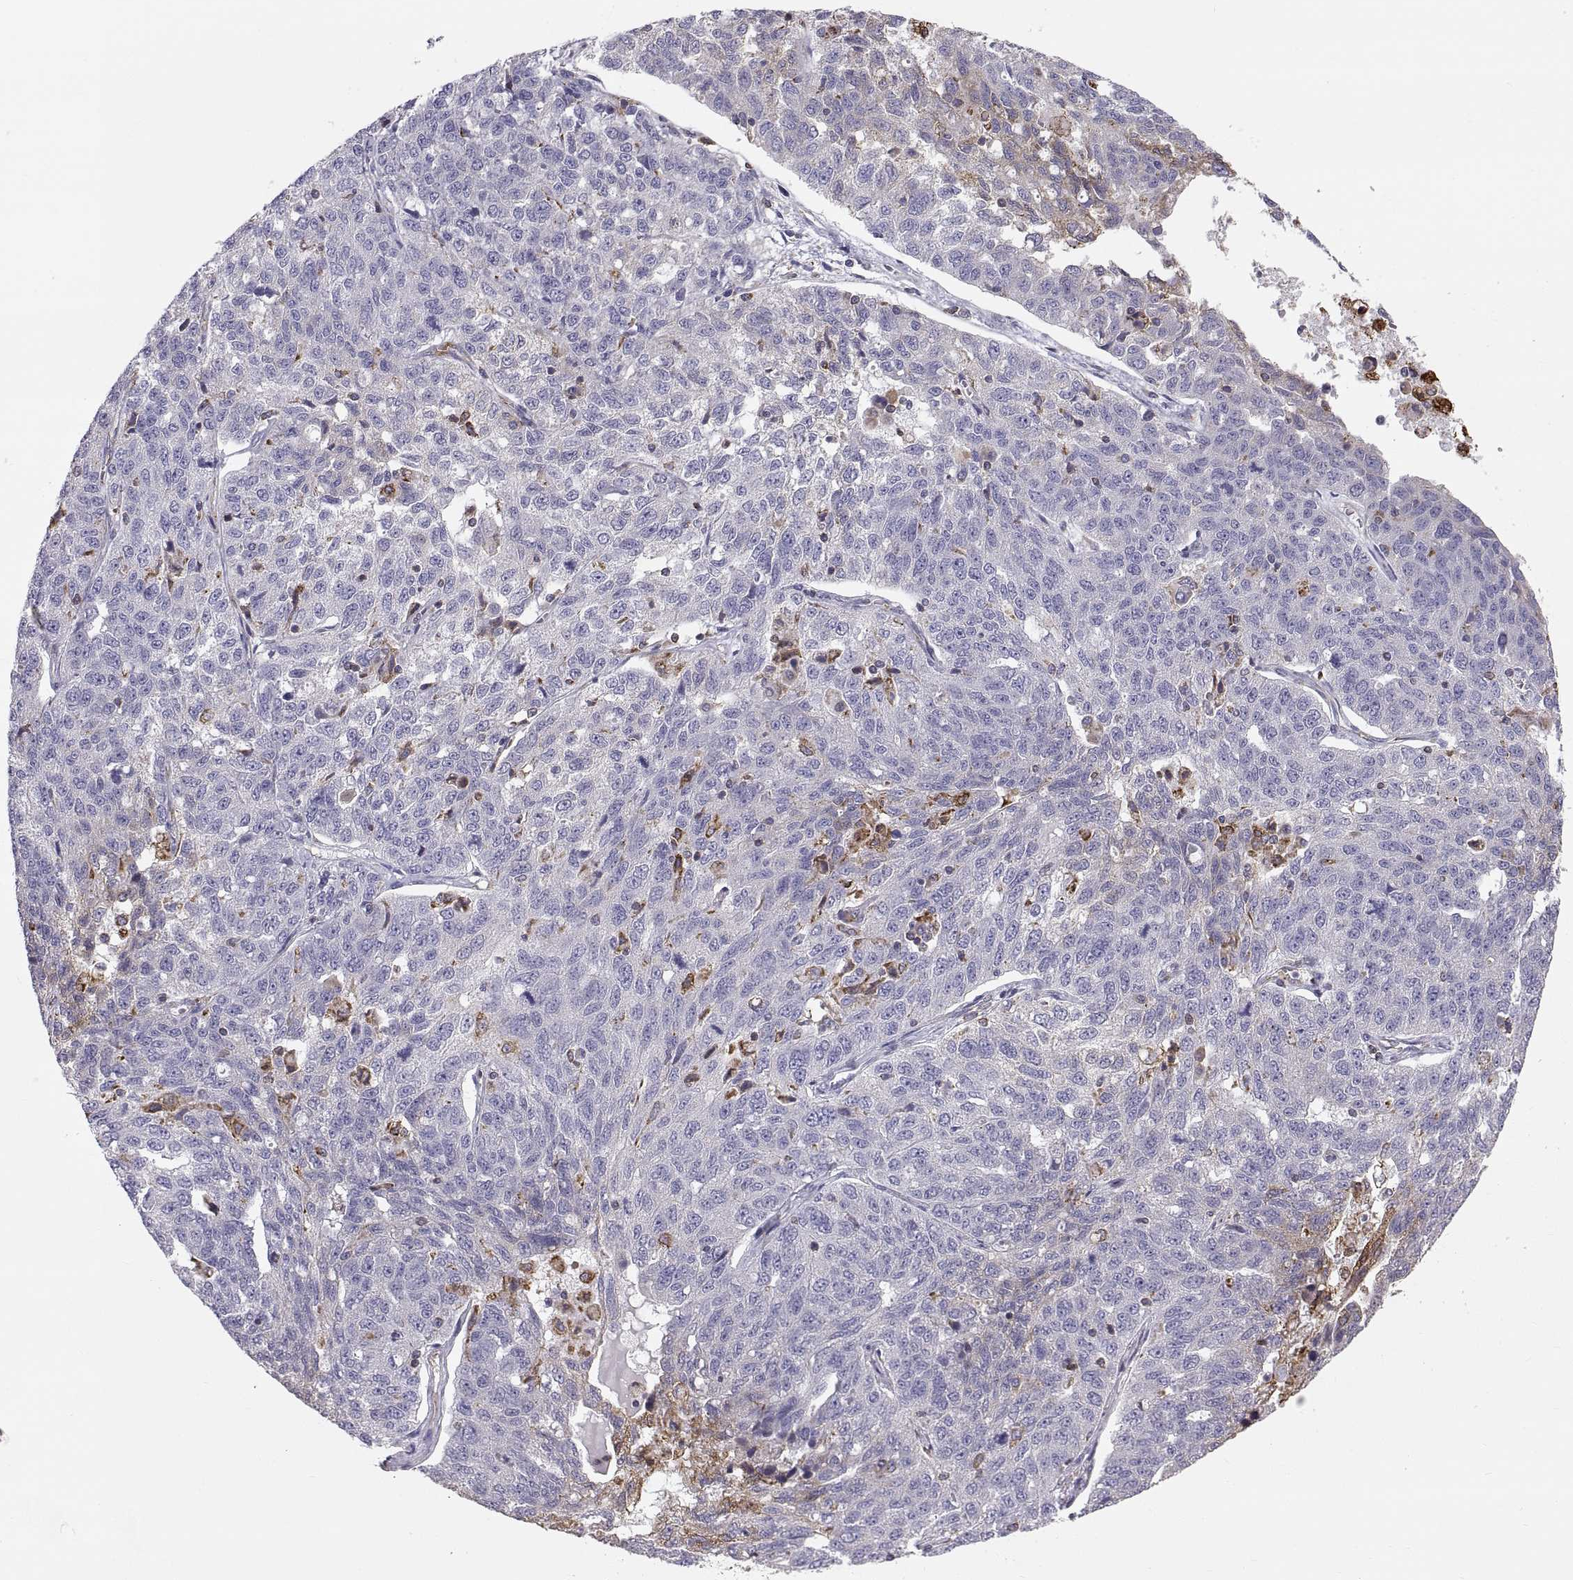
{"staining": {"intensity": "negative", "quantity": "none", "location": "none"}, "tissue": "ovarian cancer", "cell_type": "Tumor cells", "image_type": "cancer", "snomed": [{"axis": "morphology", "description": "Cystadenocarcinoma, serous, NOS"}, {"axis": "topography", "description": "Ovary"}], "caption": "This is an IHC photomicrograph of human serous cystadenocarcinoma (ovarian). There is no expression in tumor cells.", "gene": "ERO1A", "patient": {"sex": "female", "age": 71}}